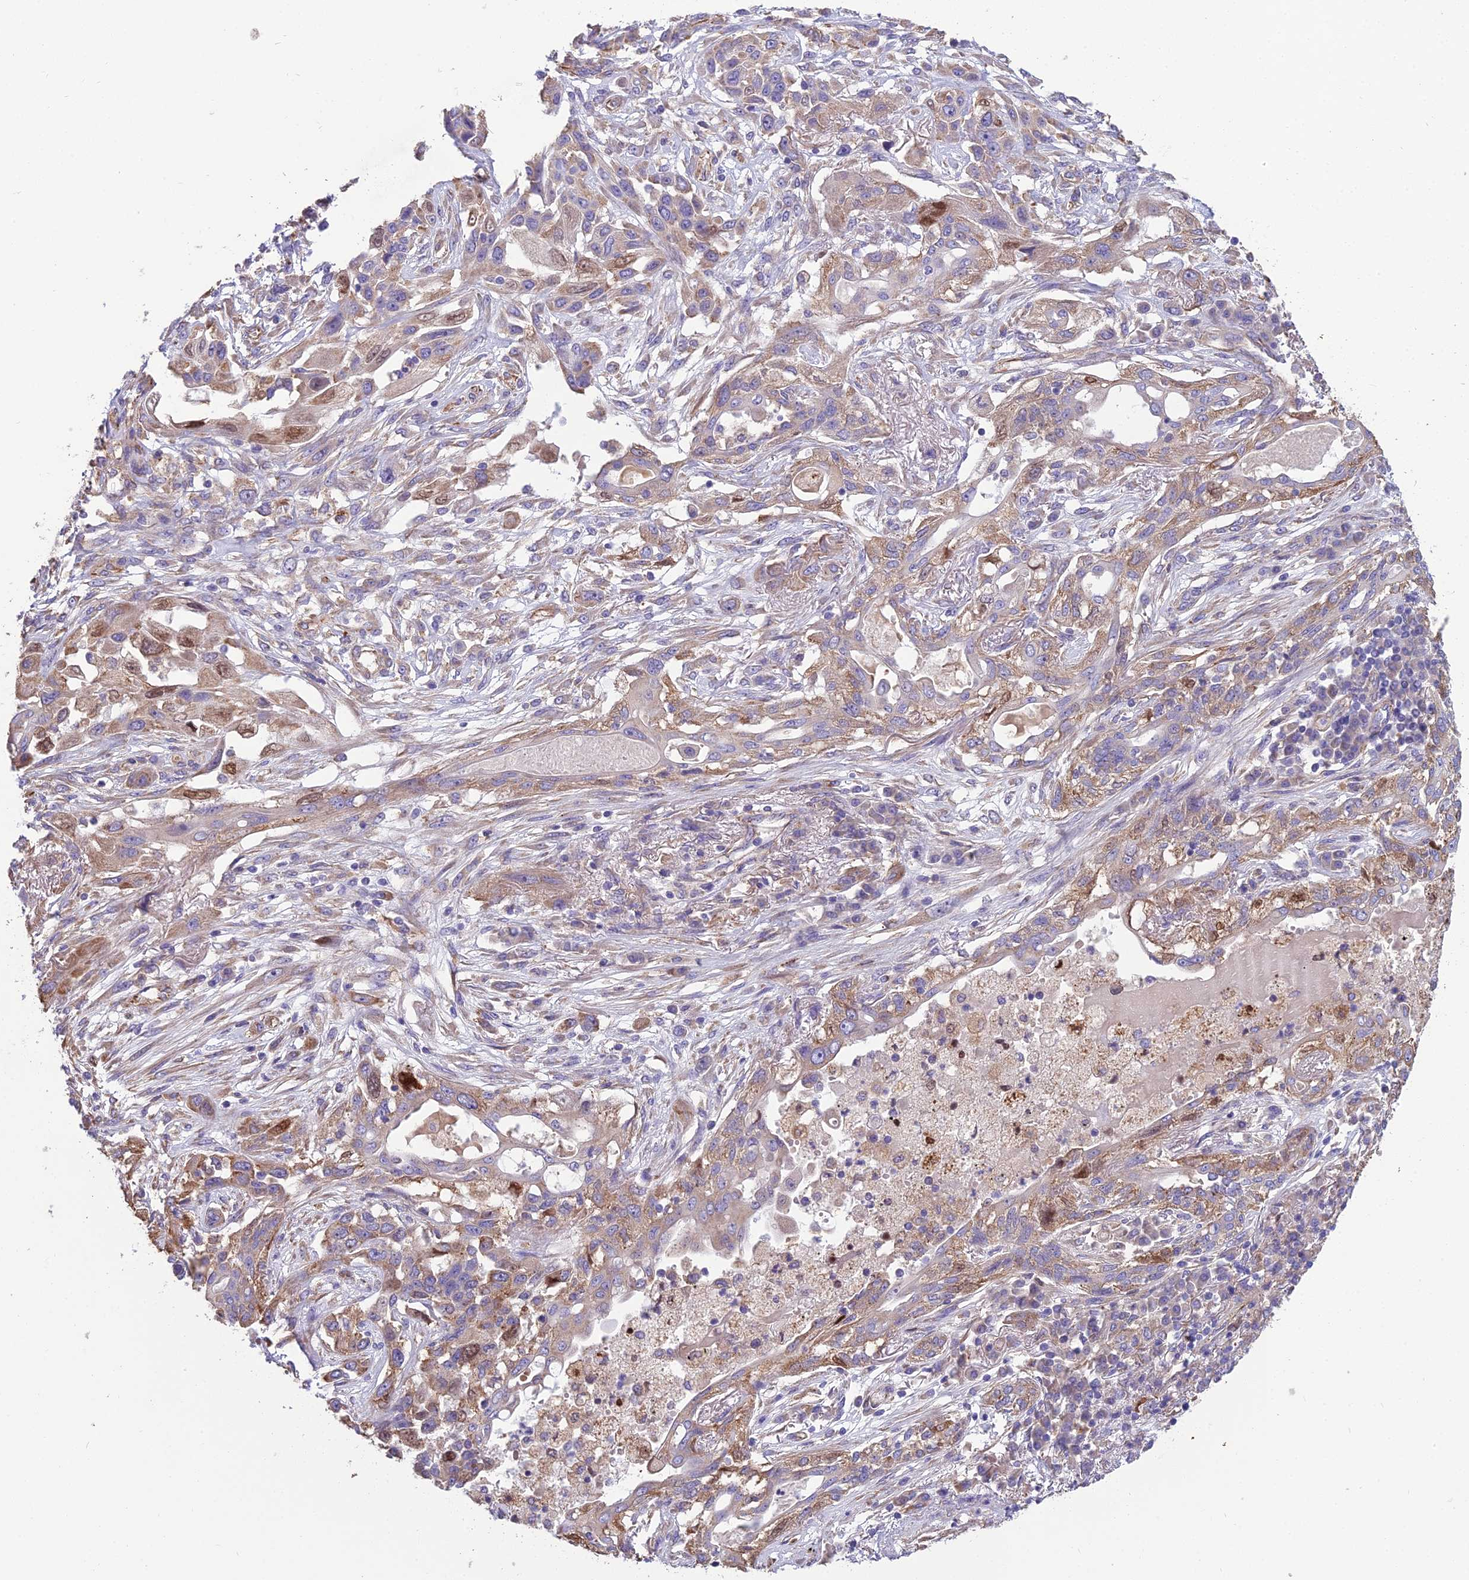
{"staining": {"intensity": "moderate", "quantity": "<25%", "location": "cytoplasmic/membranous,nuclear"}, "tissue": "lung cancer", "cell_type": "Tumor cells", "image_type": "cancer", "snomed": [{"axis": "morphology", "description": "Squamous cell carcinoma, NOS"}, {"axis": "topography", "description": "Lung"}], "caption": "Squamous cell carcinoma (lung) stained with IHC demonstrates moderate cytoplasmic/membranous and nuclear positivity in about <25% of tumor cells.", "gene": "SPDL1", "patient": {"sex": "female", "age": 70}}